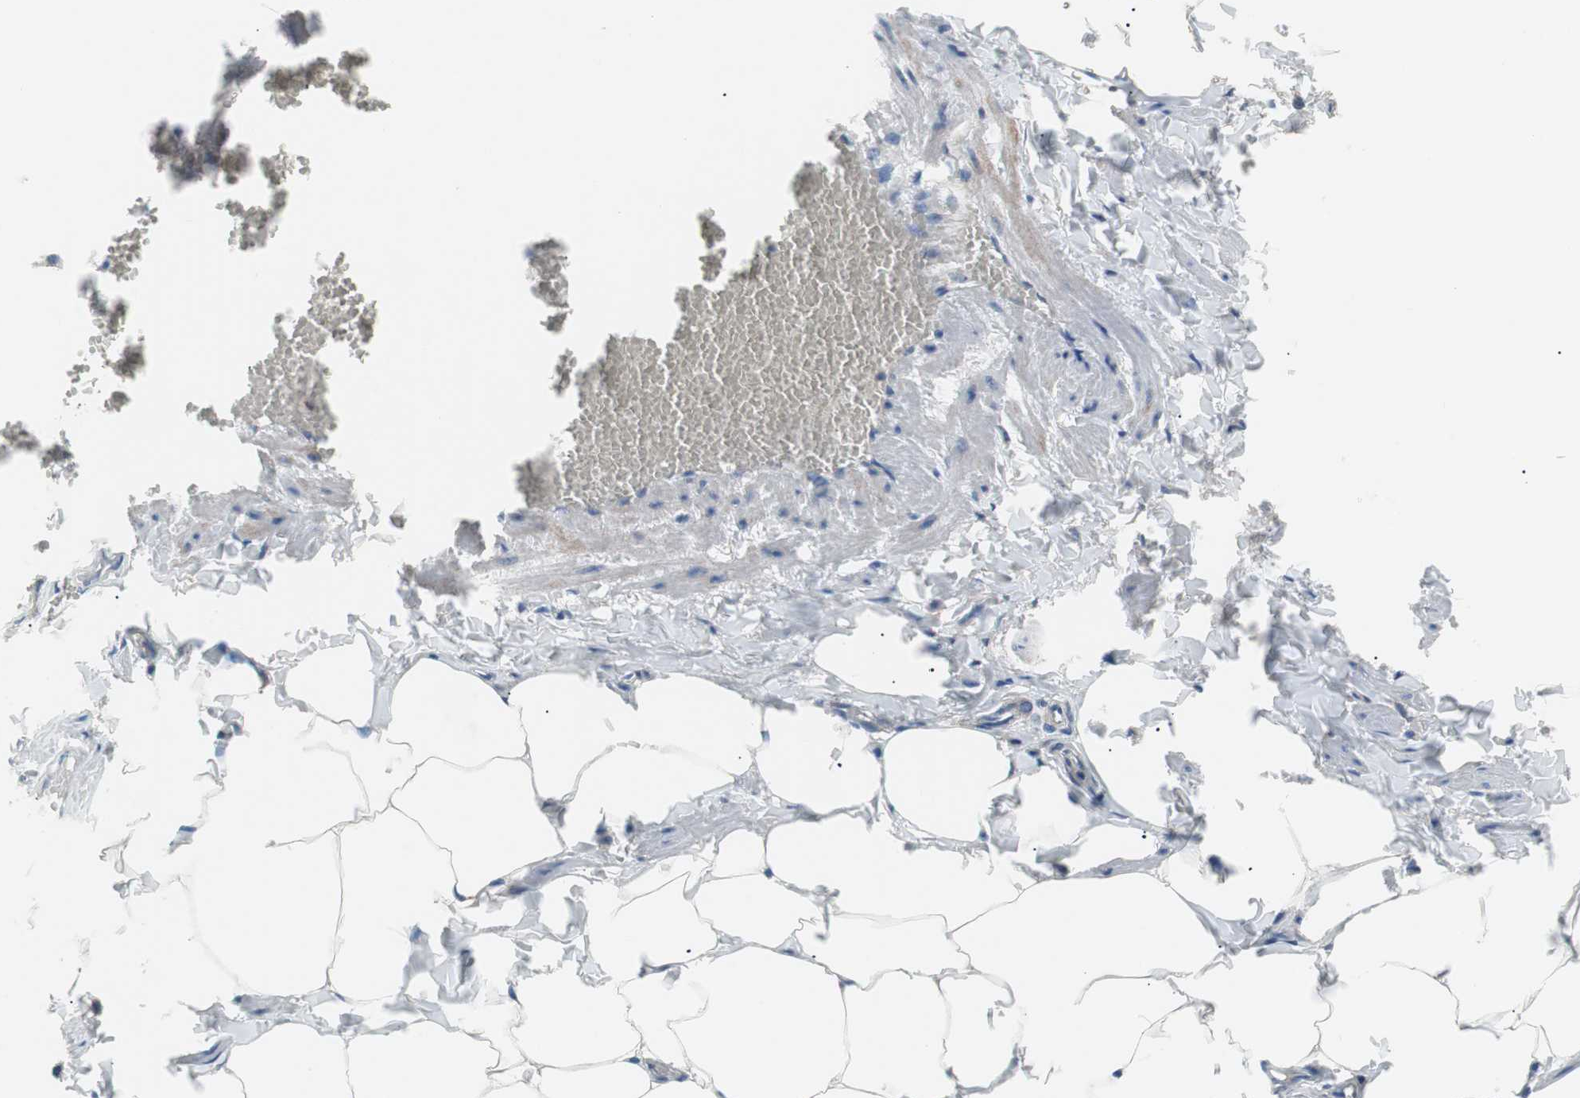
{"staining": {"intensity": "moderate", "quantity": ">75%", "location": "cytoplasmic/membranous"}, "tissue": "adipose tissue", "cell_type": "Adipocytes", "image_type": "normal", "snomed": [{"axis": "morphology", "description": "Normal tissue, NOS"}, {"axis": "topography", "description": "Vascular tissue"}], "caption": "Protein expression analysis of benign adipose tissue displays moderate cytoplasmic/membranous expression in about >75% of adipocytes.", "gene": "PIK3R1", "patient": {"sex": "male", "age": 41}}